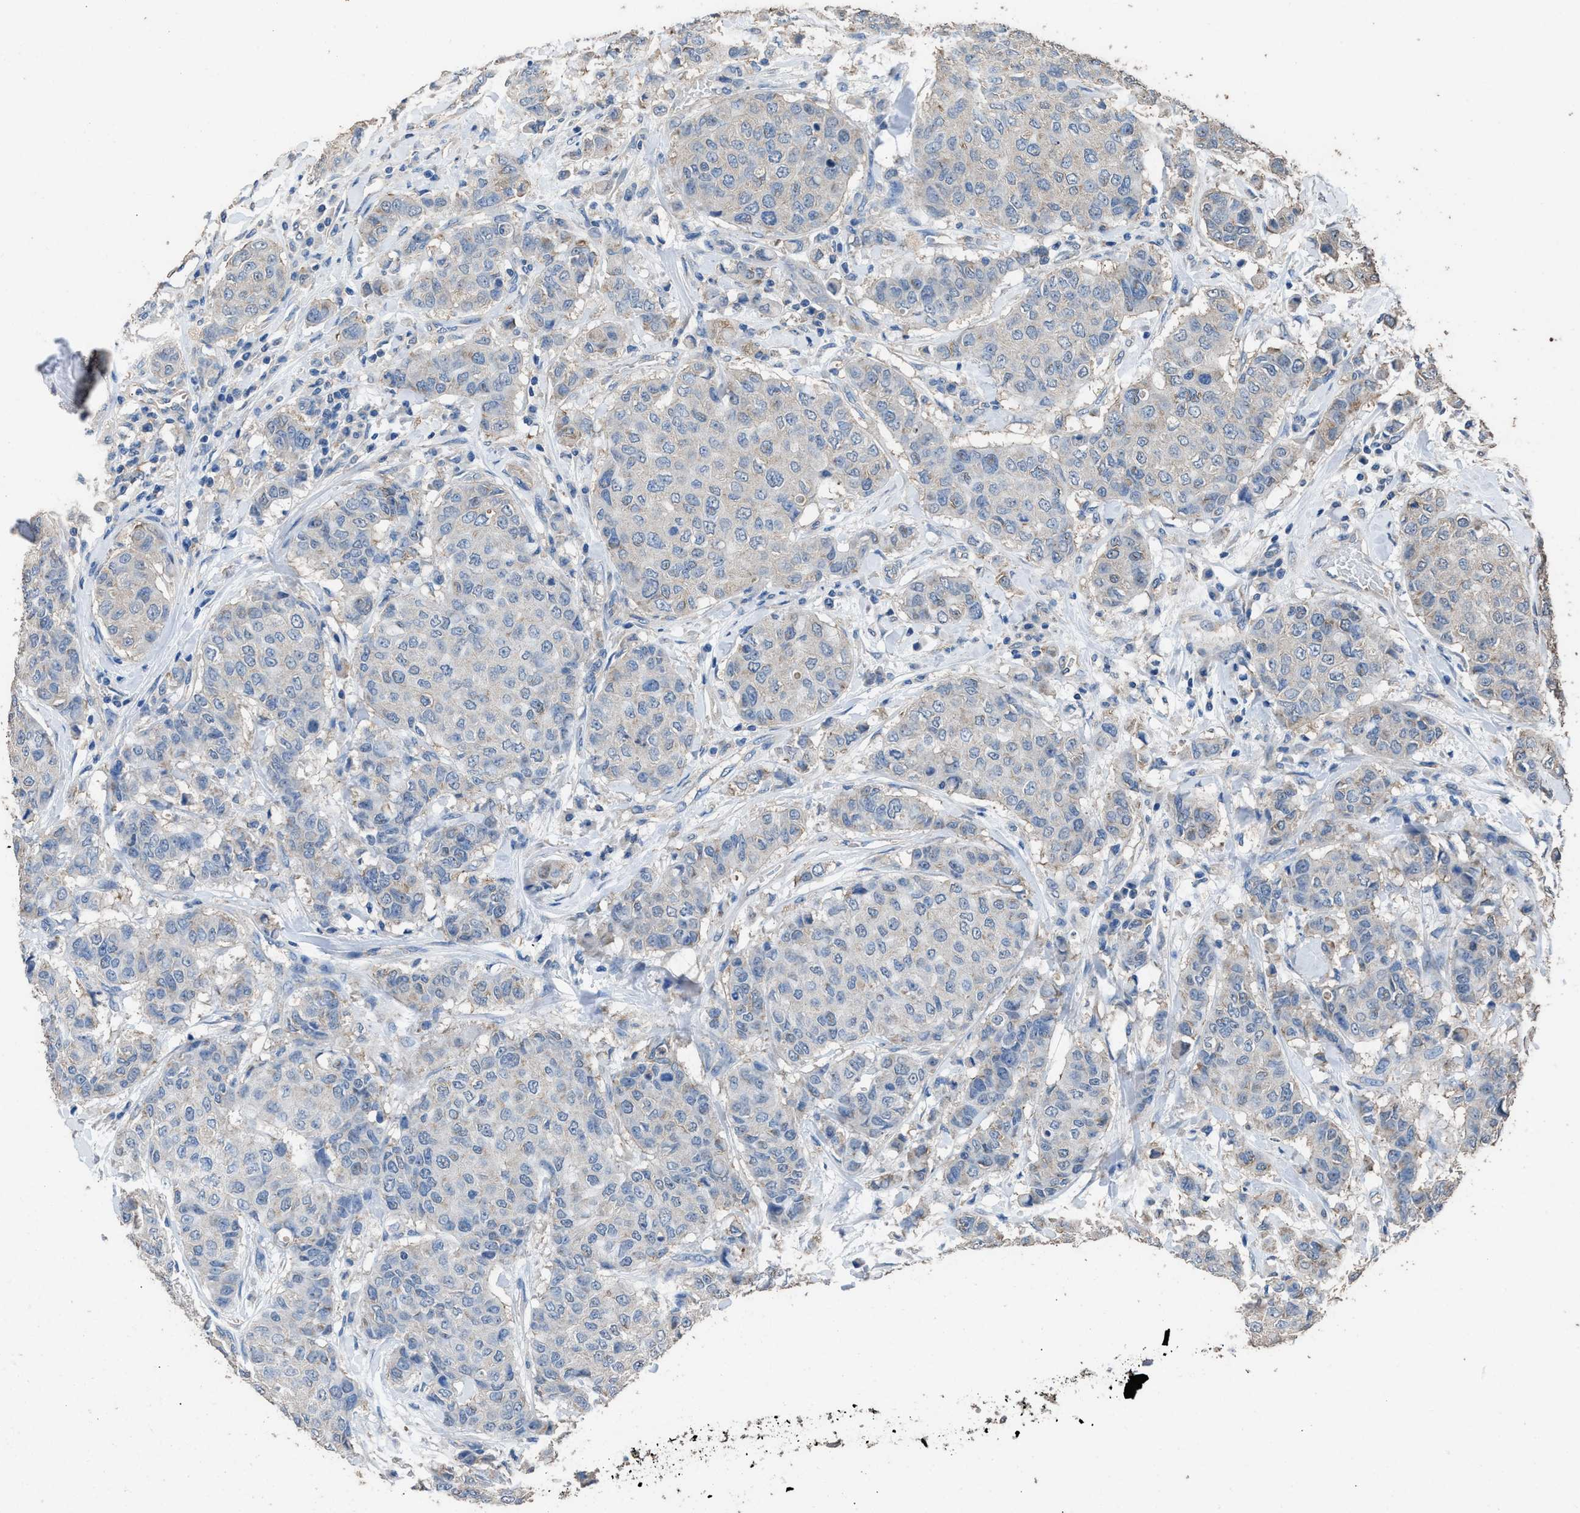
{"staining": {"intensity": "negative", "quantity": "none", "location": "none"}, "tissue": "breast cancer", "cell_type": "Tumor cells", "image_type": "cancer", "snomed": [{"axis": "morphology", "description": "Duct carcinoma"}, {"axis": "topography", "description": "Breast"}], "caption": "Tumor cells are negative for brown protein staining in infiltrating ductal carcinoma (breast).", "gene": "ITSN1", "patient": {"sex": "female", "age": 27}}